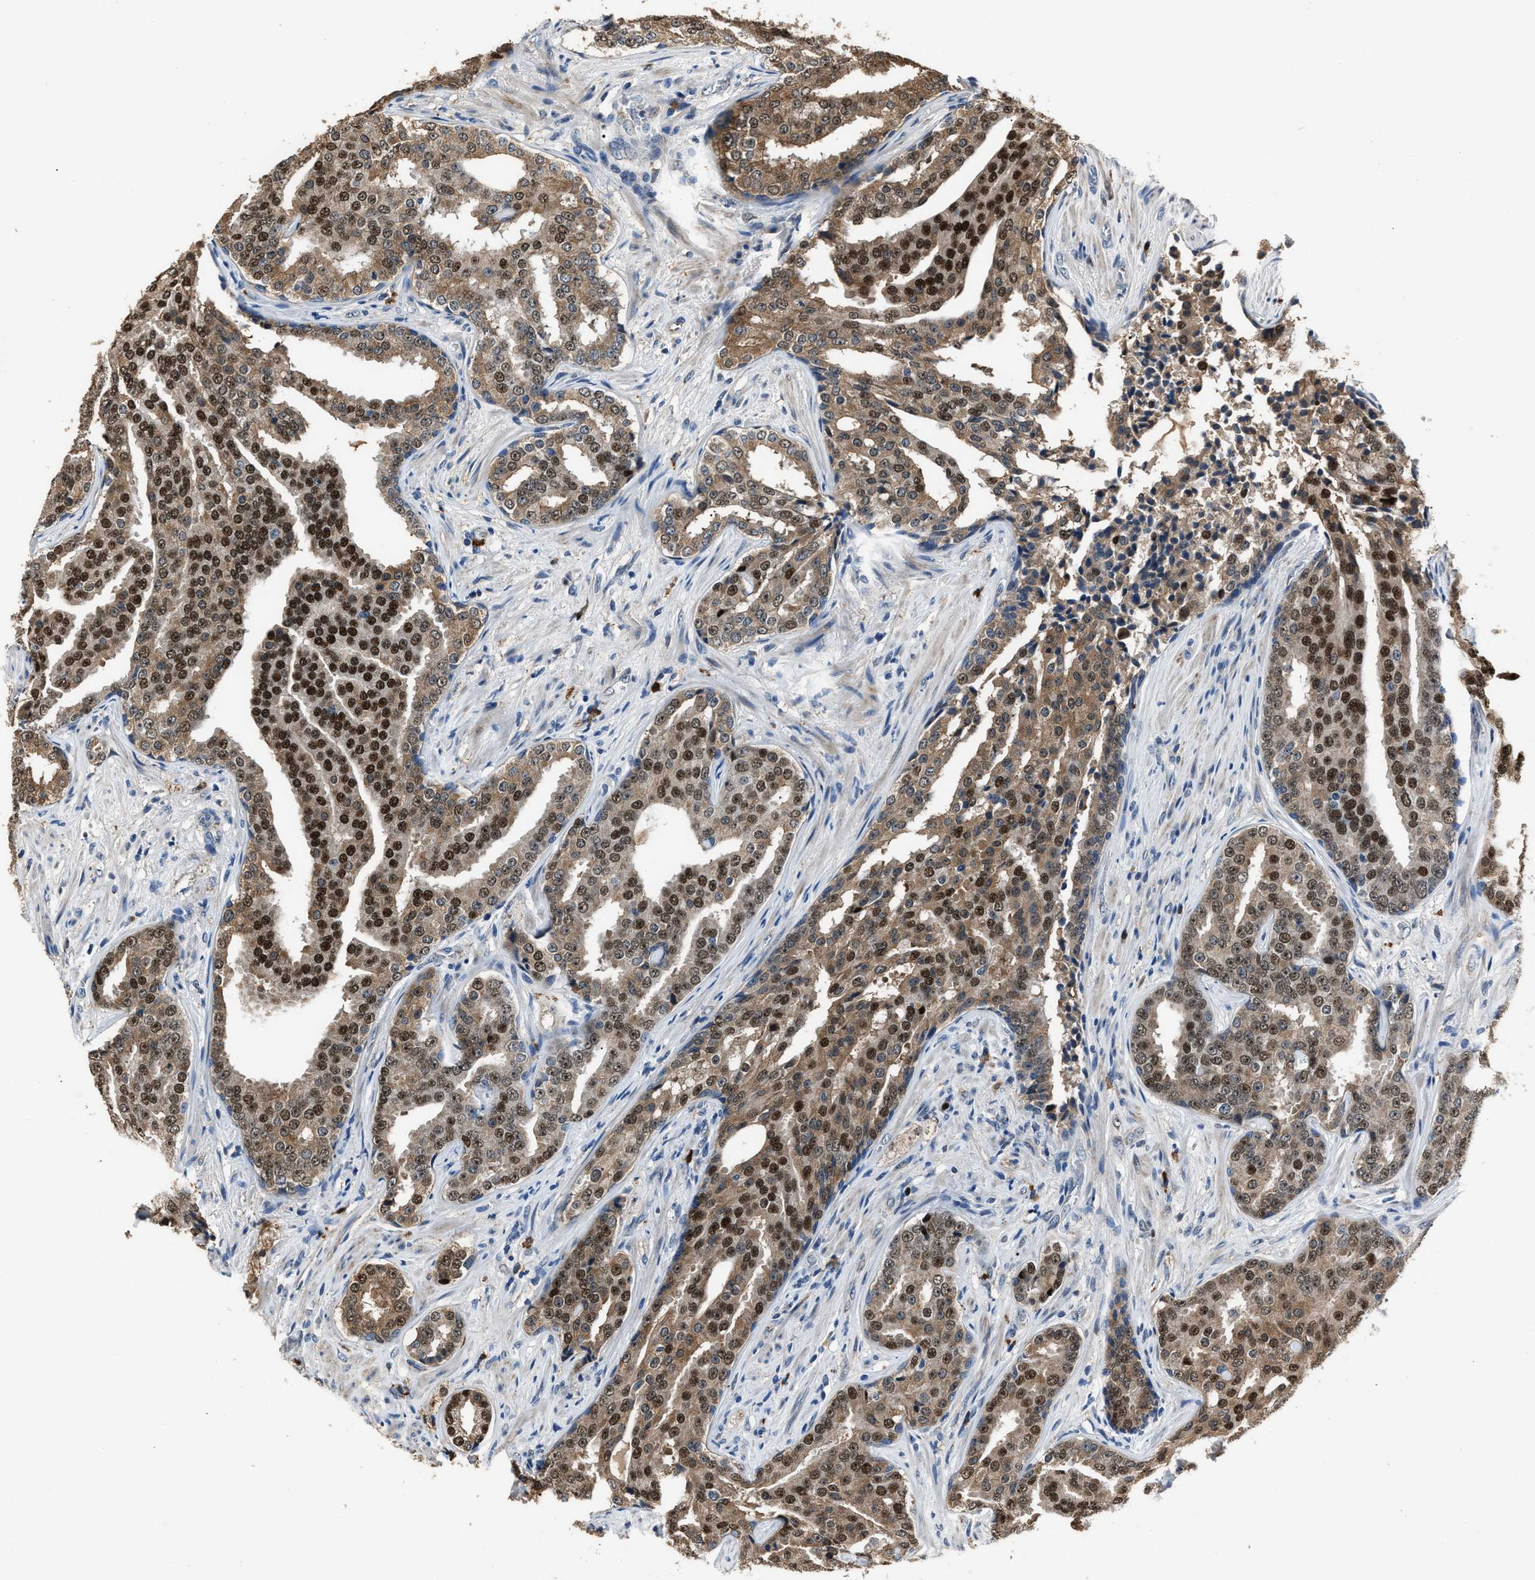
{"staining": {"intensity": "strong", "quantity": "25%-75%", "location": "cytoplasmic/membranous,nuclear"}, "tissue": "prostate cancer", "cell_type": "Tumor cells", "image_type": "cancer", "snomed": [{"axis": "morphology", "description": "Adenocarcinoma, High grade"}, {"axis": "topography", "description": "Prostate"}], "caption": "Brown immunohistochemical staining in human prostate adenocarcinoma (high-grade) shows strong cytoplasmic/membranous and nuclear expression in about 25%-75% of tumor cells.", "gene": "NSUN5", "patient": {"sex": "male", "age": 71}}